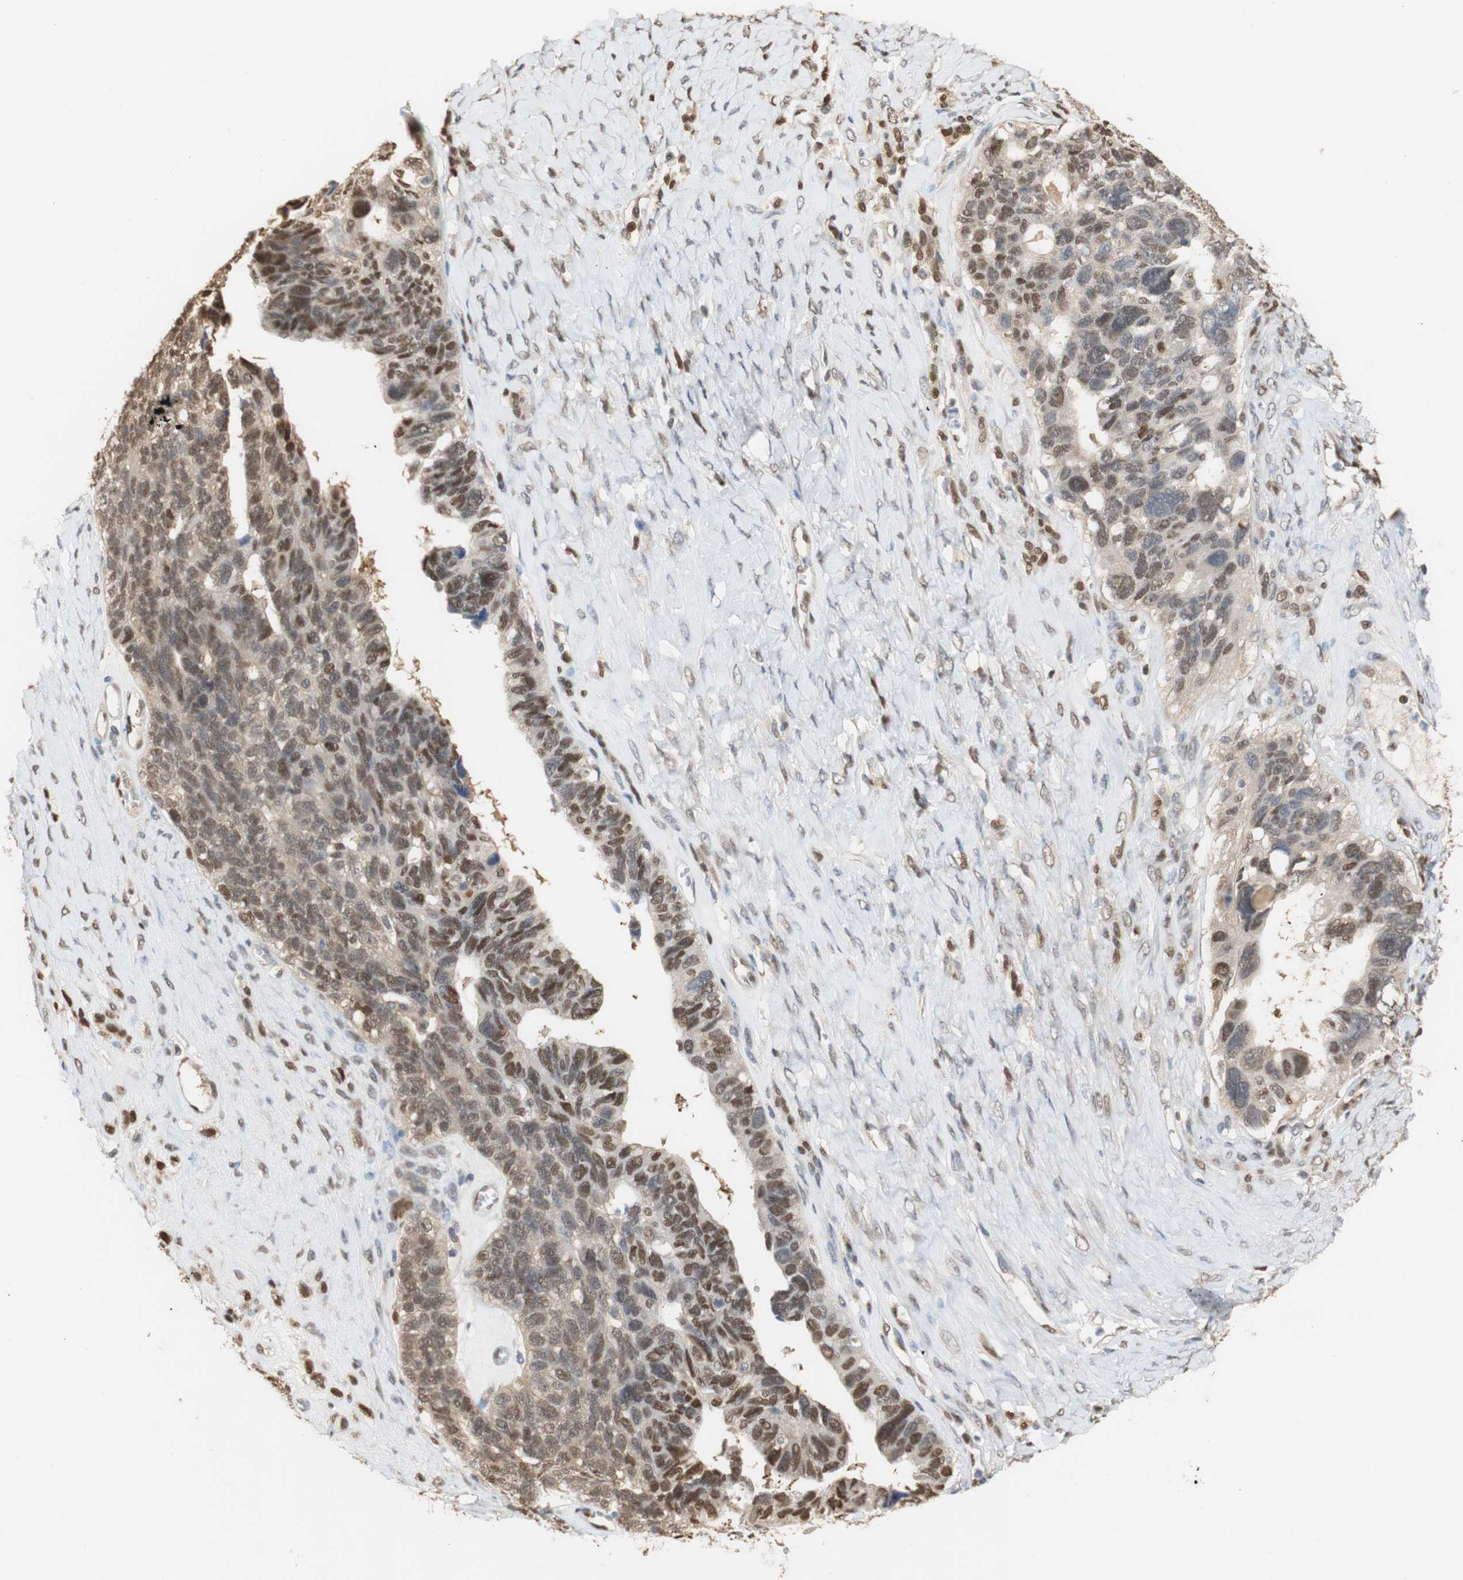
{"staining": {"intensity": "moderate", "quantity": ">75%", "location": "cytoplasmic/membranous,nuclear"}, "tissue": "ovarian cancer", "cell_type": "Tumor cells", "image_type": "cancer", "snomed": [{"axis": "morphology", "description": "Cystadenocarcinoma, serous, NOS"}, {"axis": "topography", "description": "Ovary"}], "caption": "Immunohistochemistry (IHC) histopathology image of ovarian cancer (serous cystadenocarcinoma) stained for a protein (brown), which exhibits medium levels of moderate cytoplasmic/membranous and nuclear positivity in approximately >75% of tumor cells.", "gene": "NAP1L4", "patient": {"sex": "female", "age": 79}}